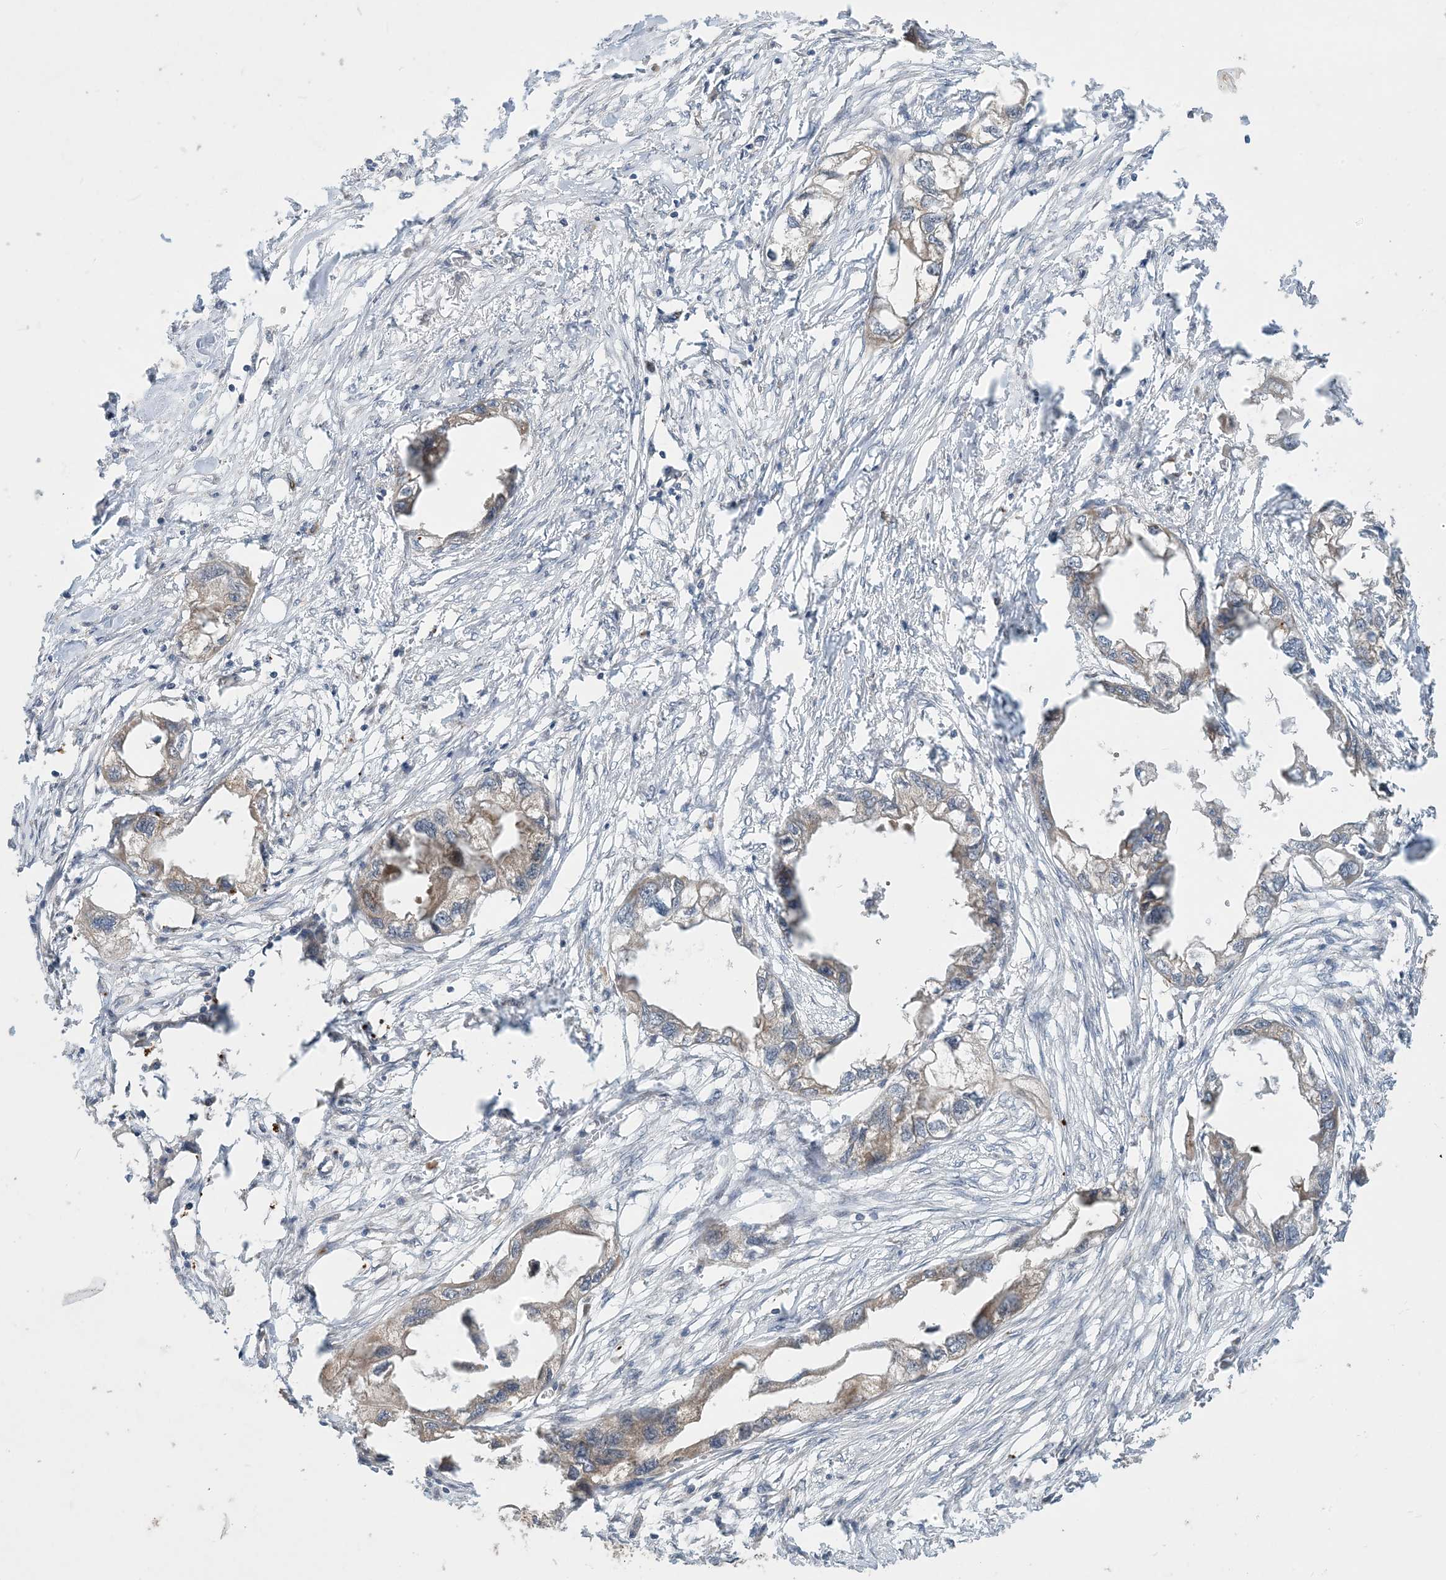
{"staining": {"intensity": "weak", "quantity": "25%-75%", "location": "cytoplasmic/membranous"}, "tissue": "endometrial cancer", "cell_type": "Tumor cells", "image_type": "cancer", "snomed": [{"axis": "morphology", "description": "Adenocarcinoma, NOS"}, {"axis": "morphology", "description": "Adenocarcinoma, metastatic, NOS"}, {"axis": "topography", "description": "Adipose tissue"}, {"axis": "topography", "description": "Endometrium"}], "caption": "This is an image of immunohistochemistry staining of endometrial cancer (adenocarcinoma), which shows weak positivity in the cytoplasmic/membranous of tumor cells.", "gene": "TINAG", "patient": {"sex": "female", "age": 67}}